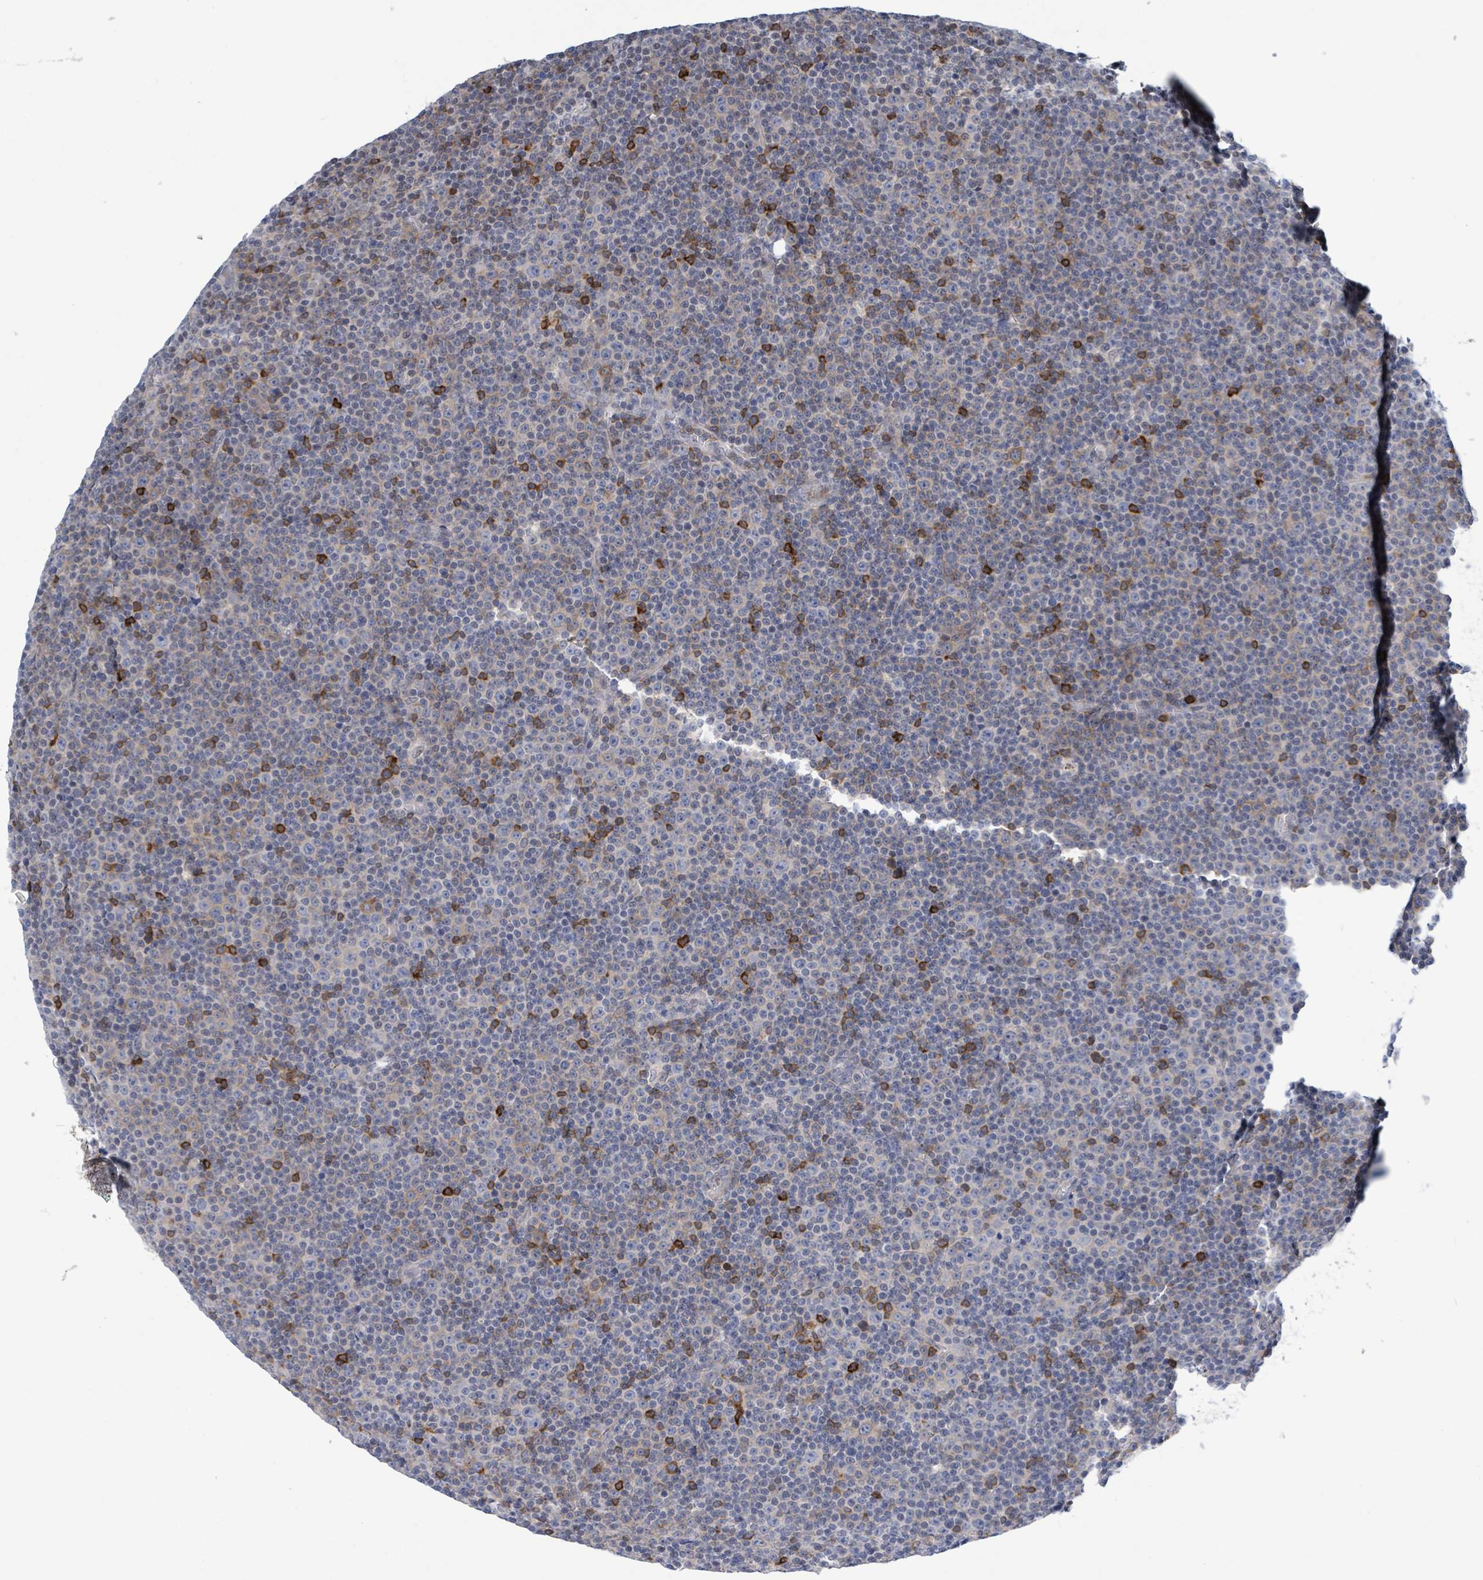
{"staining": {"intensity": "moderate", "quantity": "<25%", "location": "cytoplasmic/membranous"}, "tissue": "lymphoma", "cell_type": "Tumor cells", "image_type": "cancer", "snomed": [{"axis": "morphology", "description": "Malignant lymphoma, non-Hodgkin's type, Low grade"}, {"axis": "topography", "description": "Lymph node"}], "caption": "Human lymphoma stained with a protein marker reveals moderate staining in tumor cells.", "gene": "DGKZ", "patient": {"sex": "female", "age": 67}}